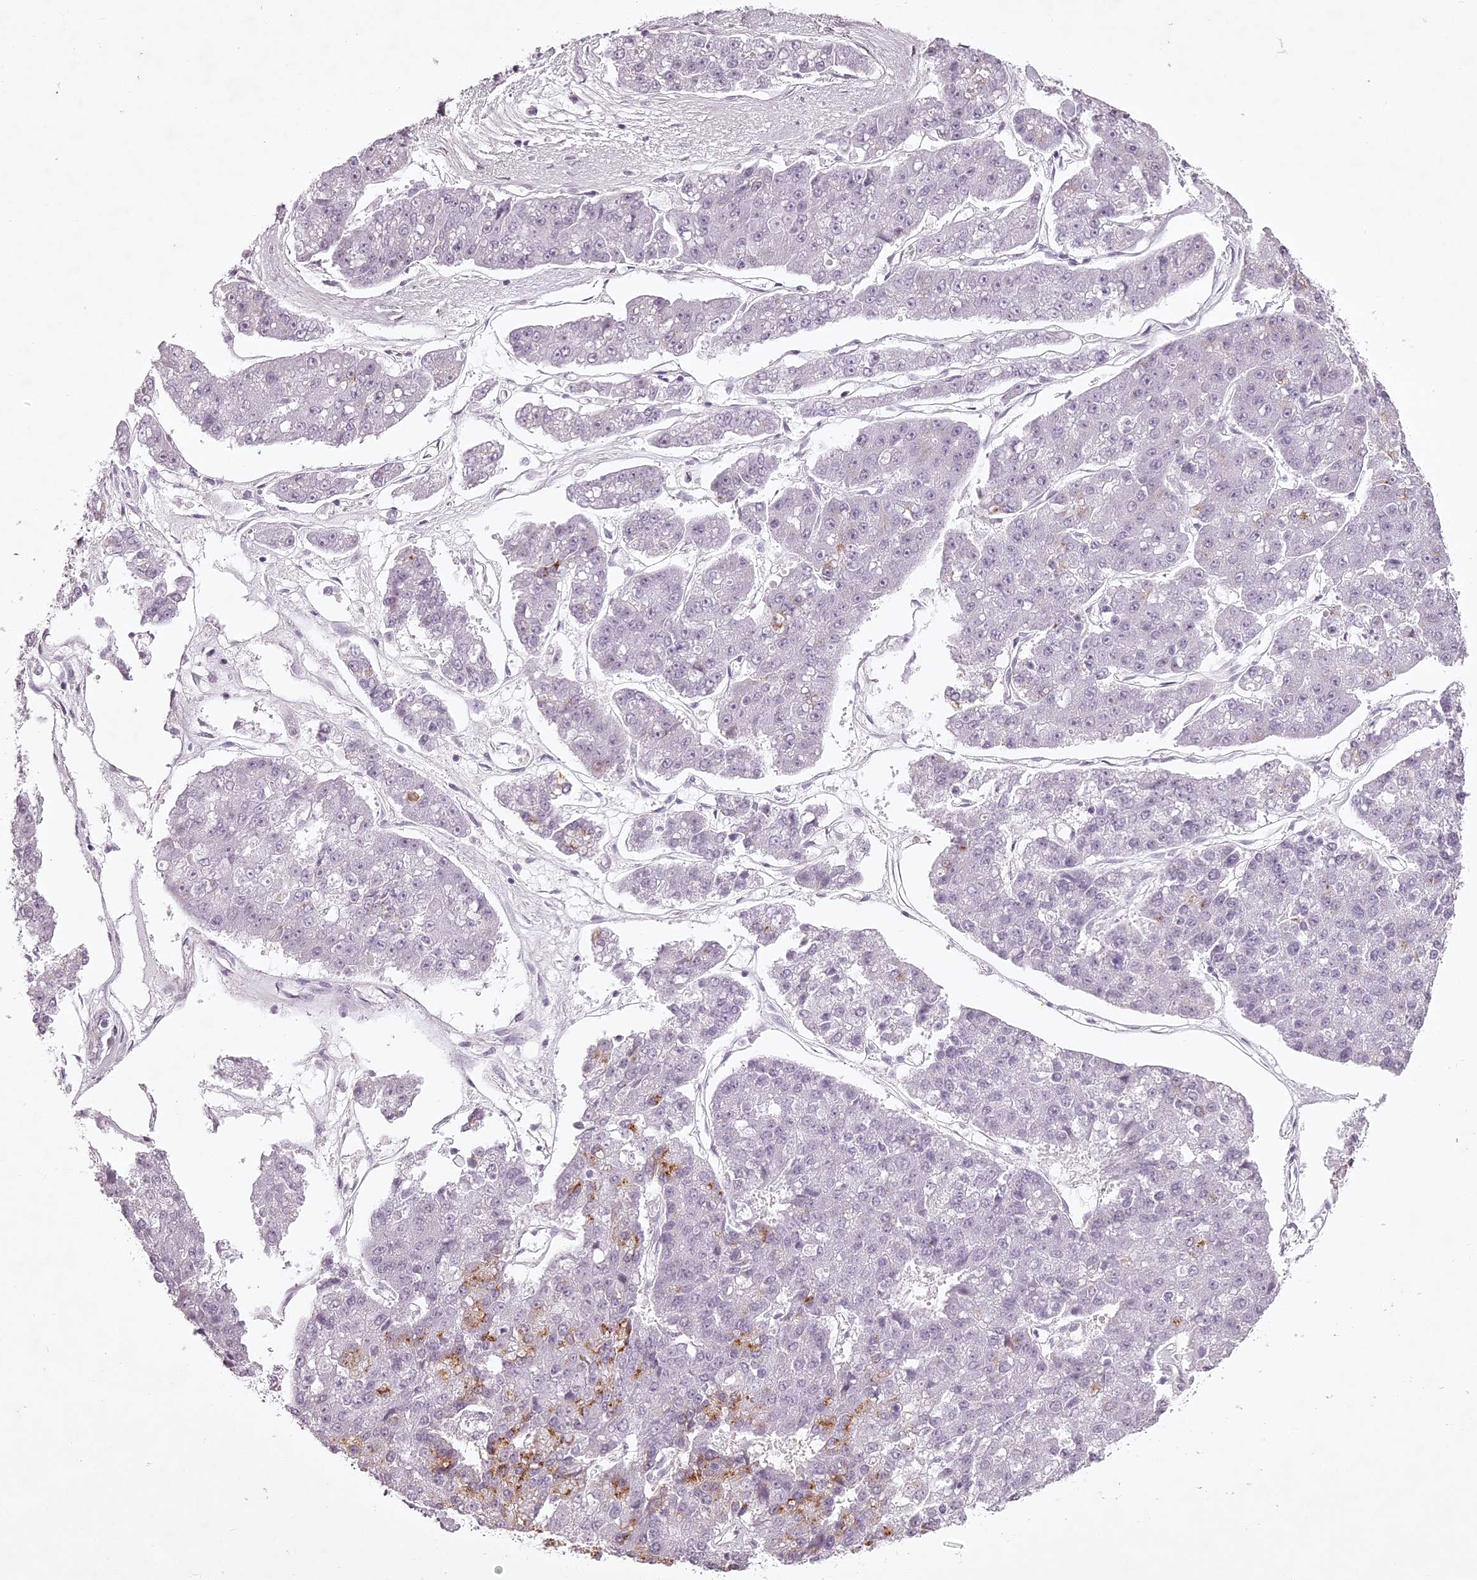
{"staining": {"intensity": "moderate", "quantity": "<25%", "location": "cytoplasmic/membranous"}, "tissue": "pancreatic cancer", "cell_type": "Tumor cells", "image_type": "cancer", "snomed": [{"axis": "morphology", "description": "Adenocarcinoma, NOS"}, {"axis": "topography", "description": "Pancreas"}], "caption": "Tumor cells exhibit low levels of moderate cytoplasmic/membranous positivity in approximately <25% of cells in human pancreatic adenocarcinoma.", "gene": "ELAPOR1", "patient": {"sex": "male", "age": 50}}